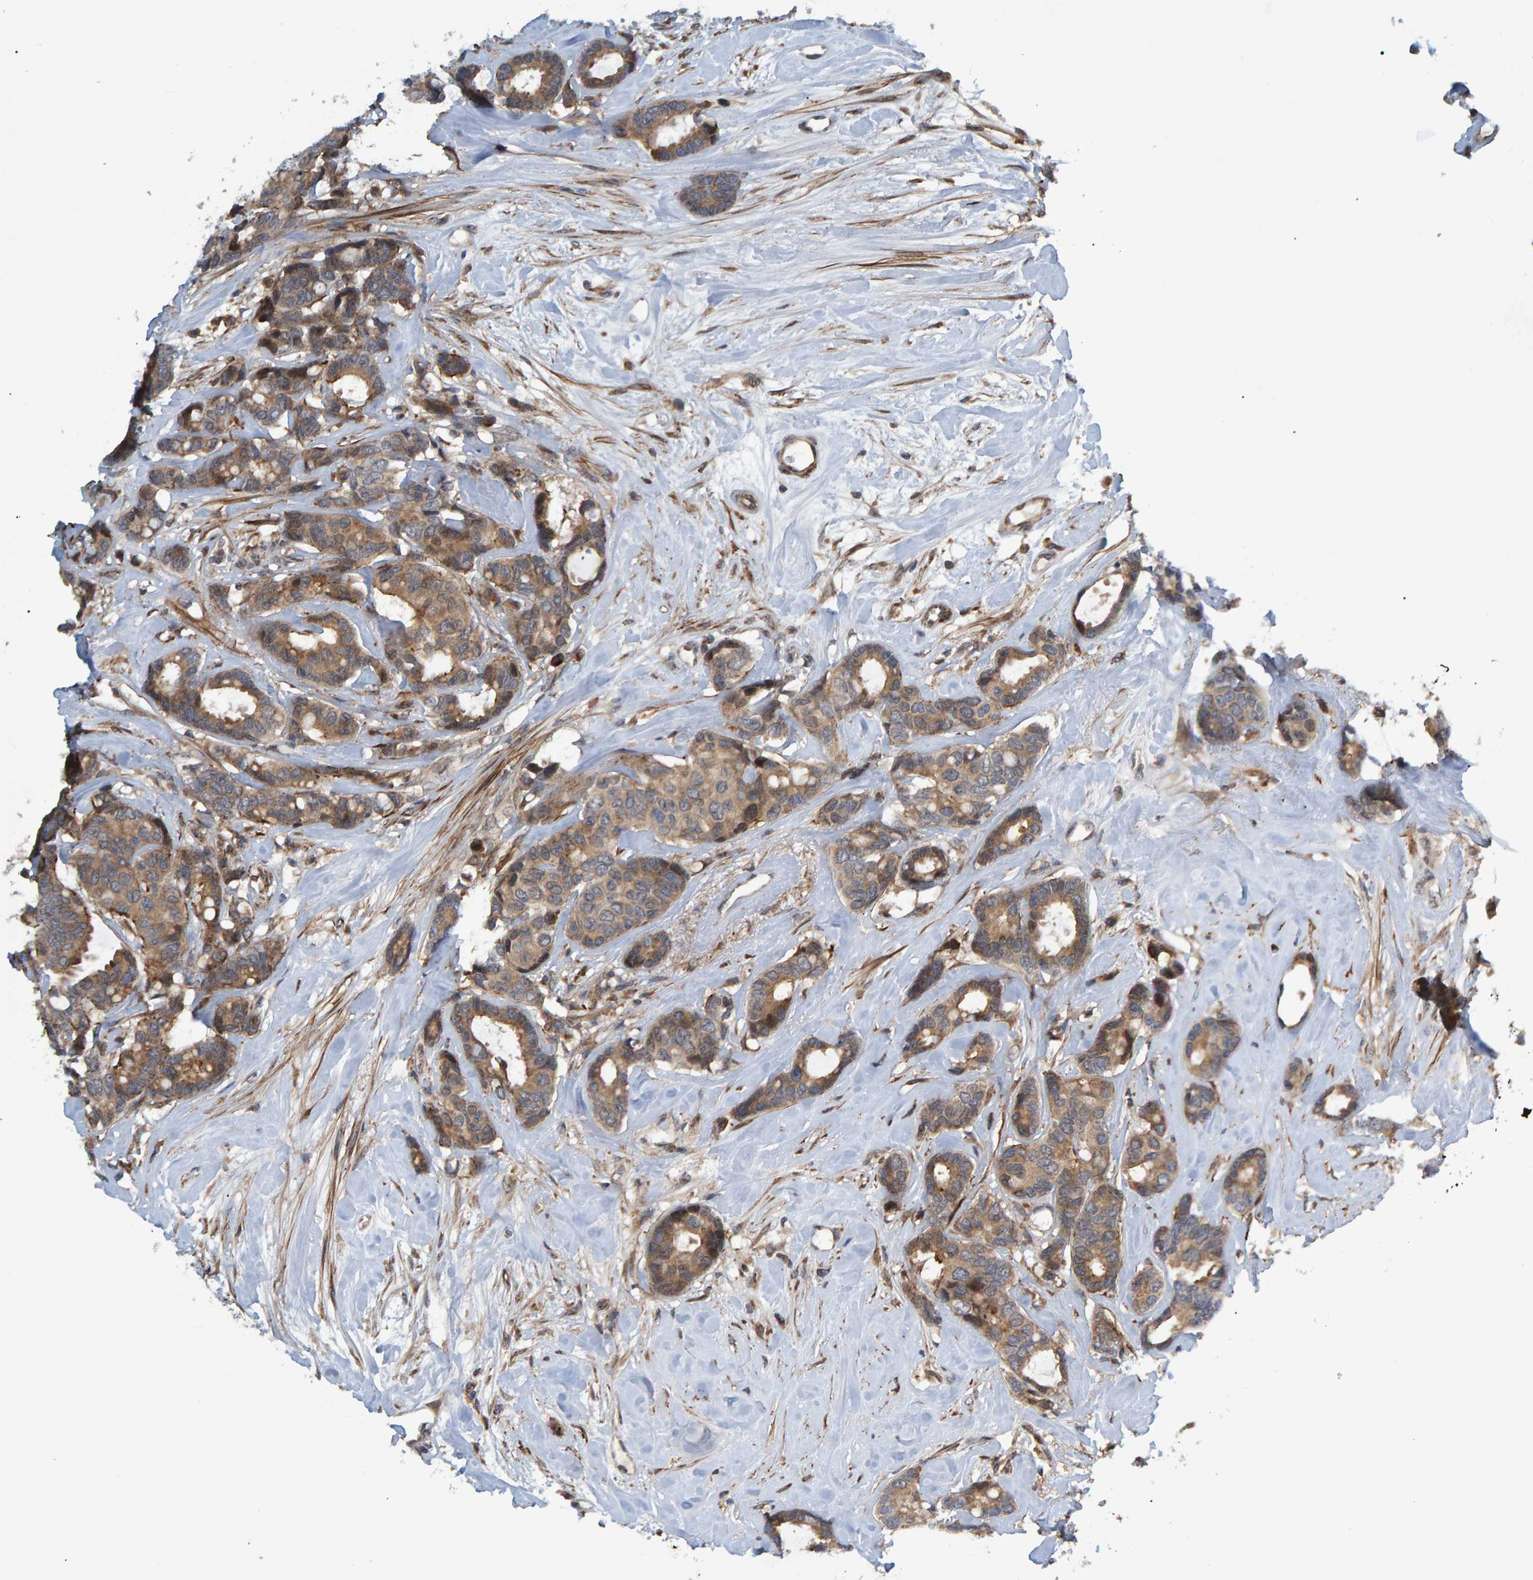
{"staining": {"intensity": "moderate", "quantity": ">75%", "location": "cytoplasmic/membranous"}, "tissue": "breast cancer", "cell_type": "Tumor cells", "image_type": "cancer", "snomed": [{"axis": "morphology", "description": "Duct carcinoma"}, {"axis": "topography", "description": "Breast"}], "caption": "Protein expression analysis of human infiltrating ductal carcinoma (breast) reveals moderate cytoplasmic/membranous staining in about >75% of tumor cells.", "gene": "ATP6V1H", "patient": {"sex": "female", "age": 87}}